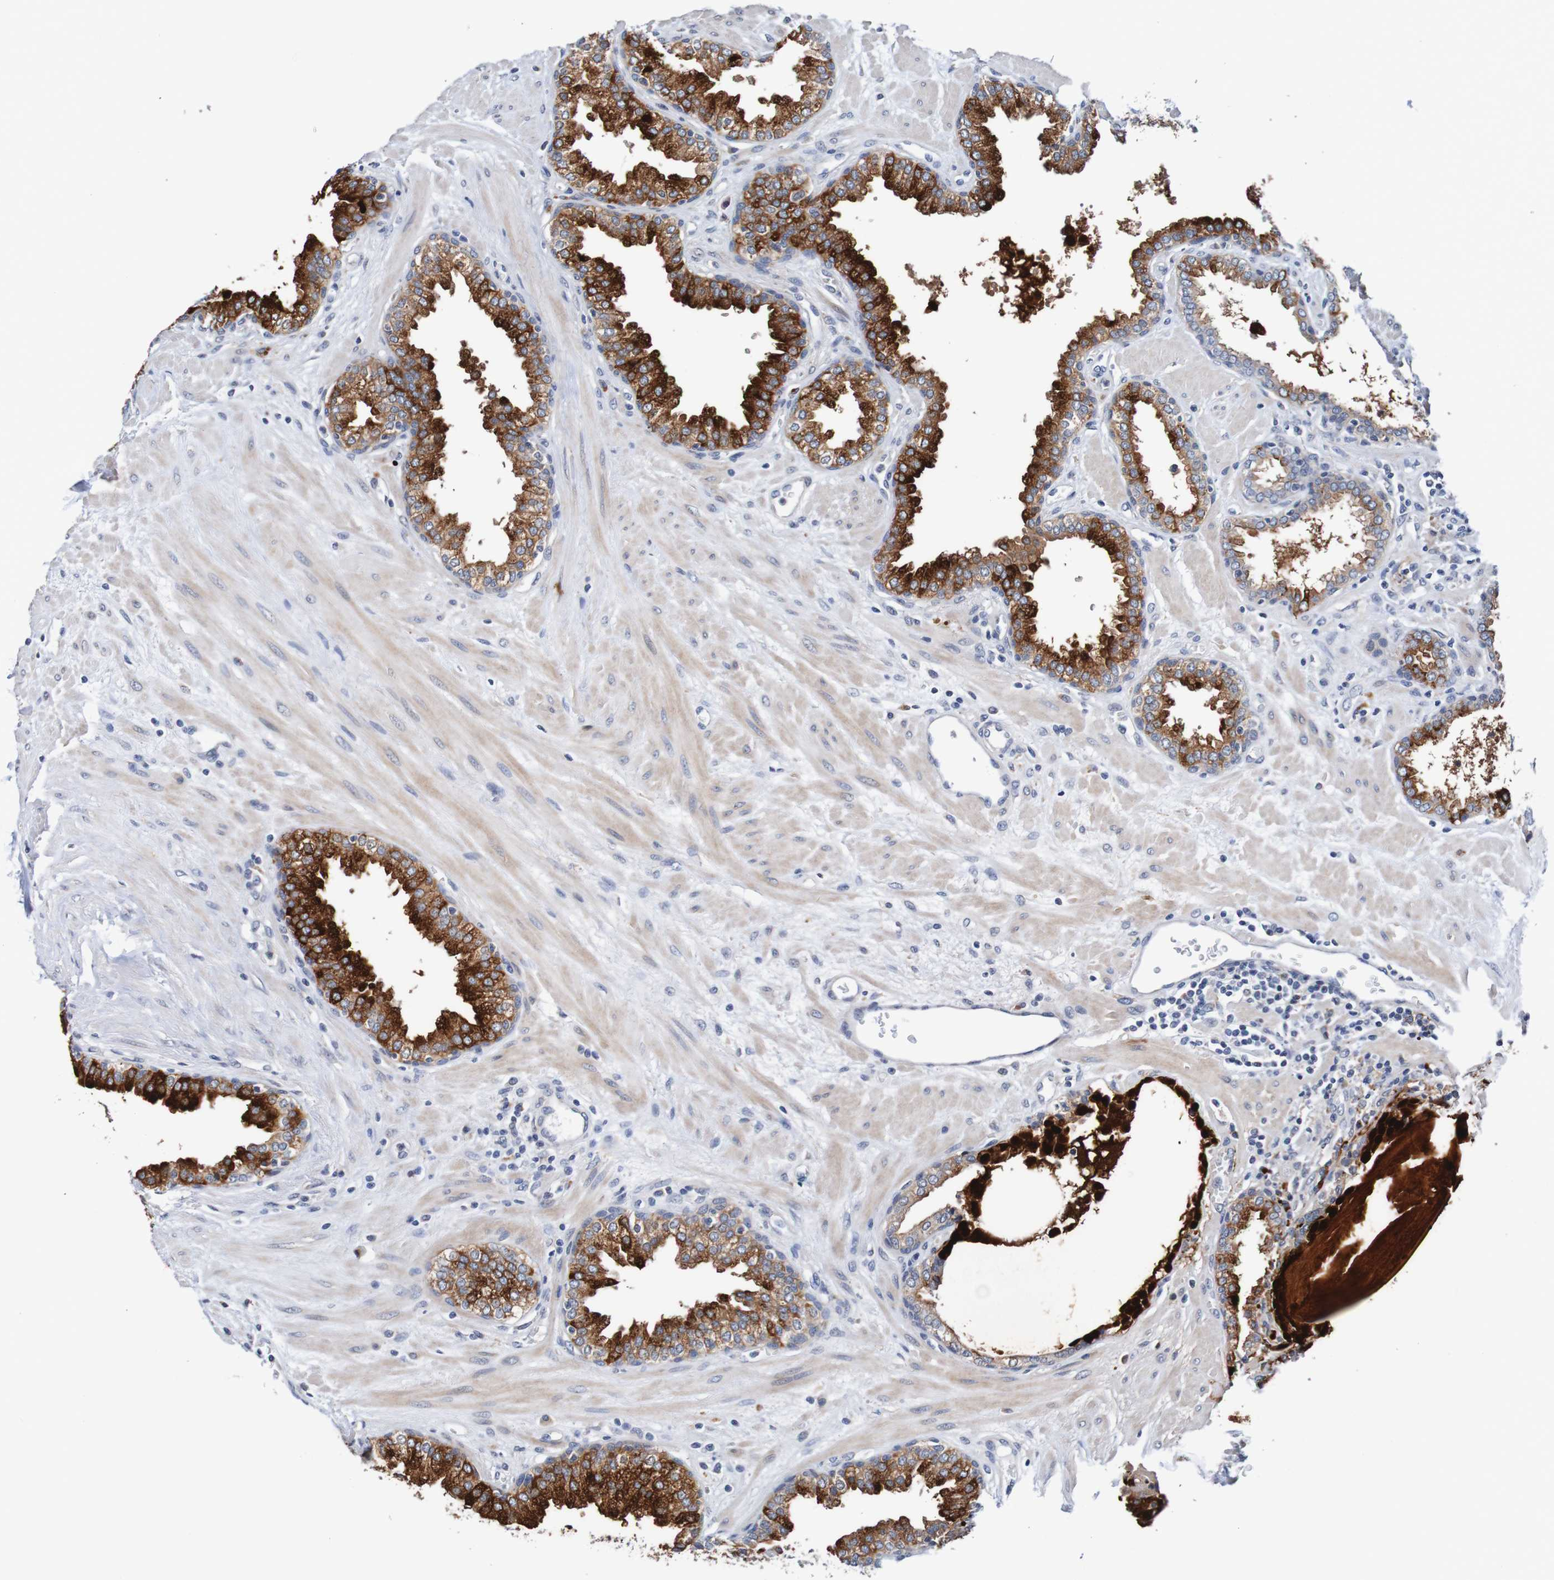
{"staining": {"intensity": "strong", "quantity": "25%-75%", "location": "cytoplasmic/membranous"}, "tissue": "prostate", "cell_type": "Glandular cells", "image_type": "normal", "snomed": [{"axis": "morphology", "description": "Normal tissue, NOS"}, {"axis": "topography", "description": "Prostate"}], "caption": "Prostate stained with a brown dye shows strong cytoplasmic/membranous positive staining in about 25%-75% of glandular cells.", "gene": "FIBP", "patient": {"sex": "male", "age": 51}}